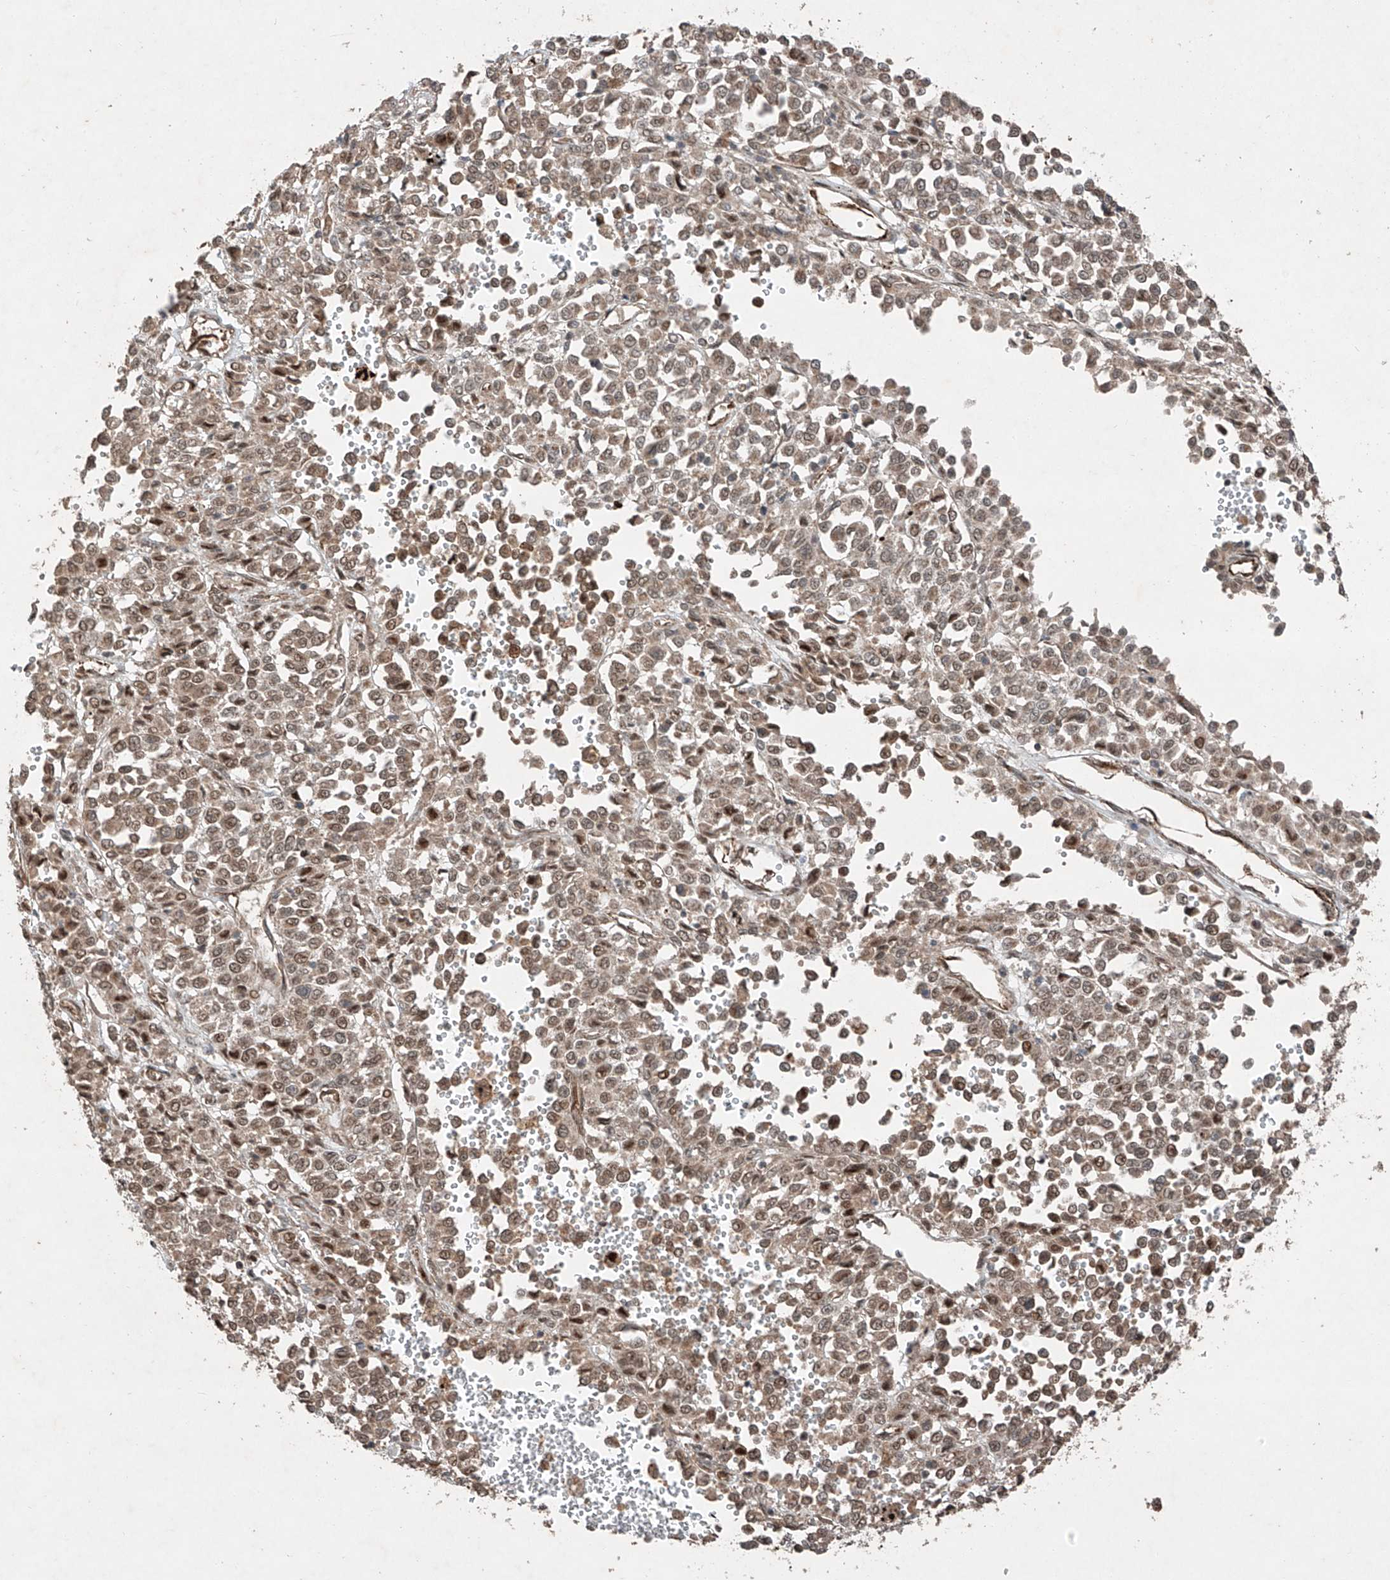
{"staining": {"intensity": "moderate", "quantity": ">75%", "location": "cytoplasmic/membranous,nuclear"}, "tissue": "melanoma", "cell_type": "Tumor cells", "image_type": "cancer", "snomed": [{"axis": "morphology", "description": "Malignant melanoma, Metastatic site"}, {"axis": "topography", "description": "Pancreas"}], "caption": "Protein staining of melanoma tissue demonstrates moderate cytoplasmic/membranous and nuclear staining in approximately >75% of tumor cells.", "gene": "ZNF620", "patient": {"sex": "female", "age": 30}}